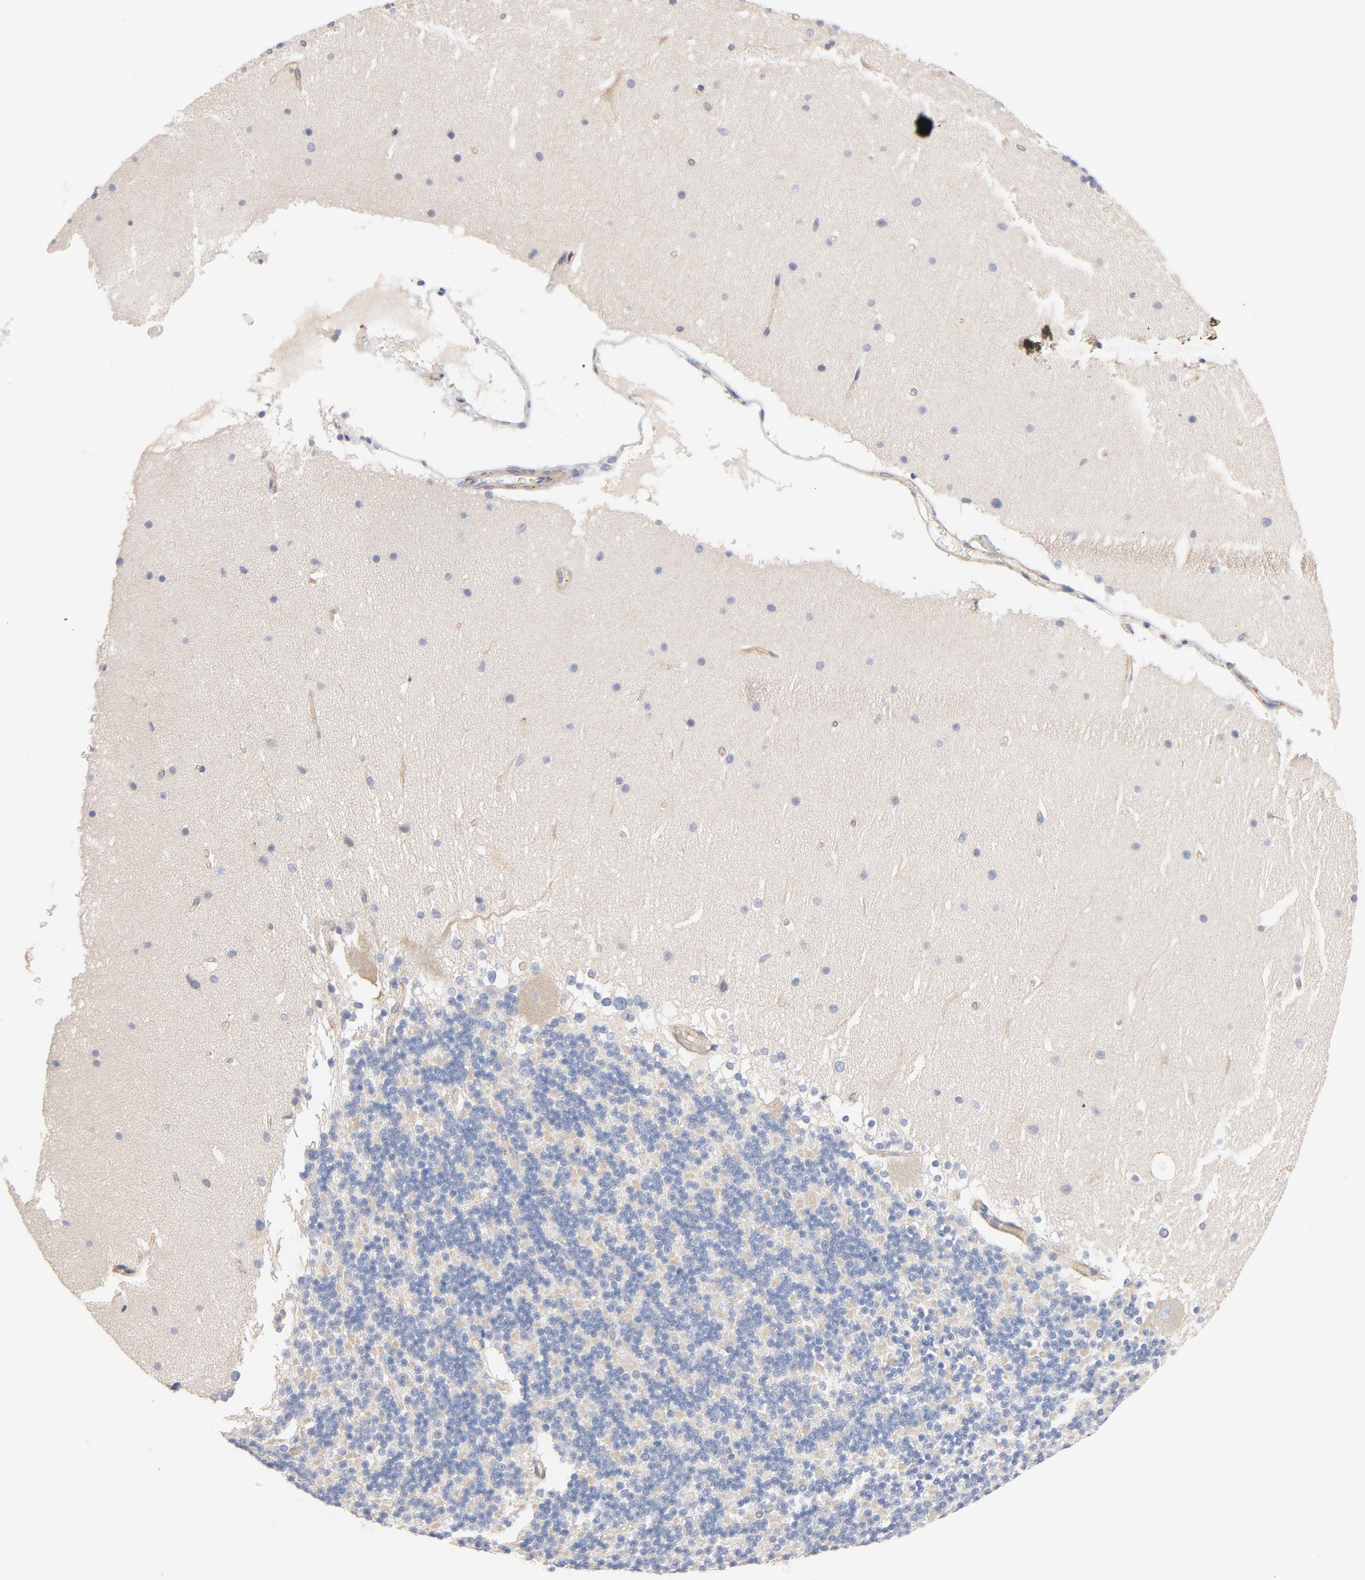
{"staining": {"intensity": "weak", "quantity": "25%-75%", "location": "cytoplasmic/membranous"}, "tissue": "cerebellum", "cell_type": "Cells in granular layer", "image_type": "normal", "snomed": [{"axis": "morphology", "description": "Normal tissue, NOS"}, {"axis": "topography", "description": "Cerebellum"}], "caption": "A photomicrograph of human cerebellum stained for a protein displays weak cytoplasmic/membranous brown staining in cells in granular layer. Ihc stains the protein of interest in brown and the nuclei are stained blue.", "gene": "STRN3", "patient": {"sex": "female", "age": 19}}